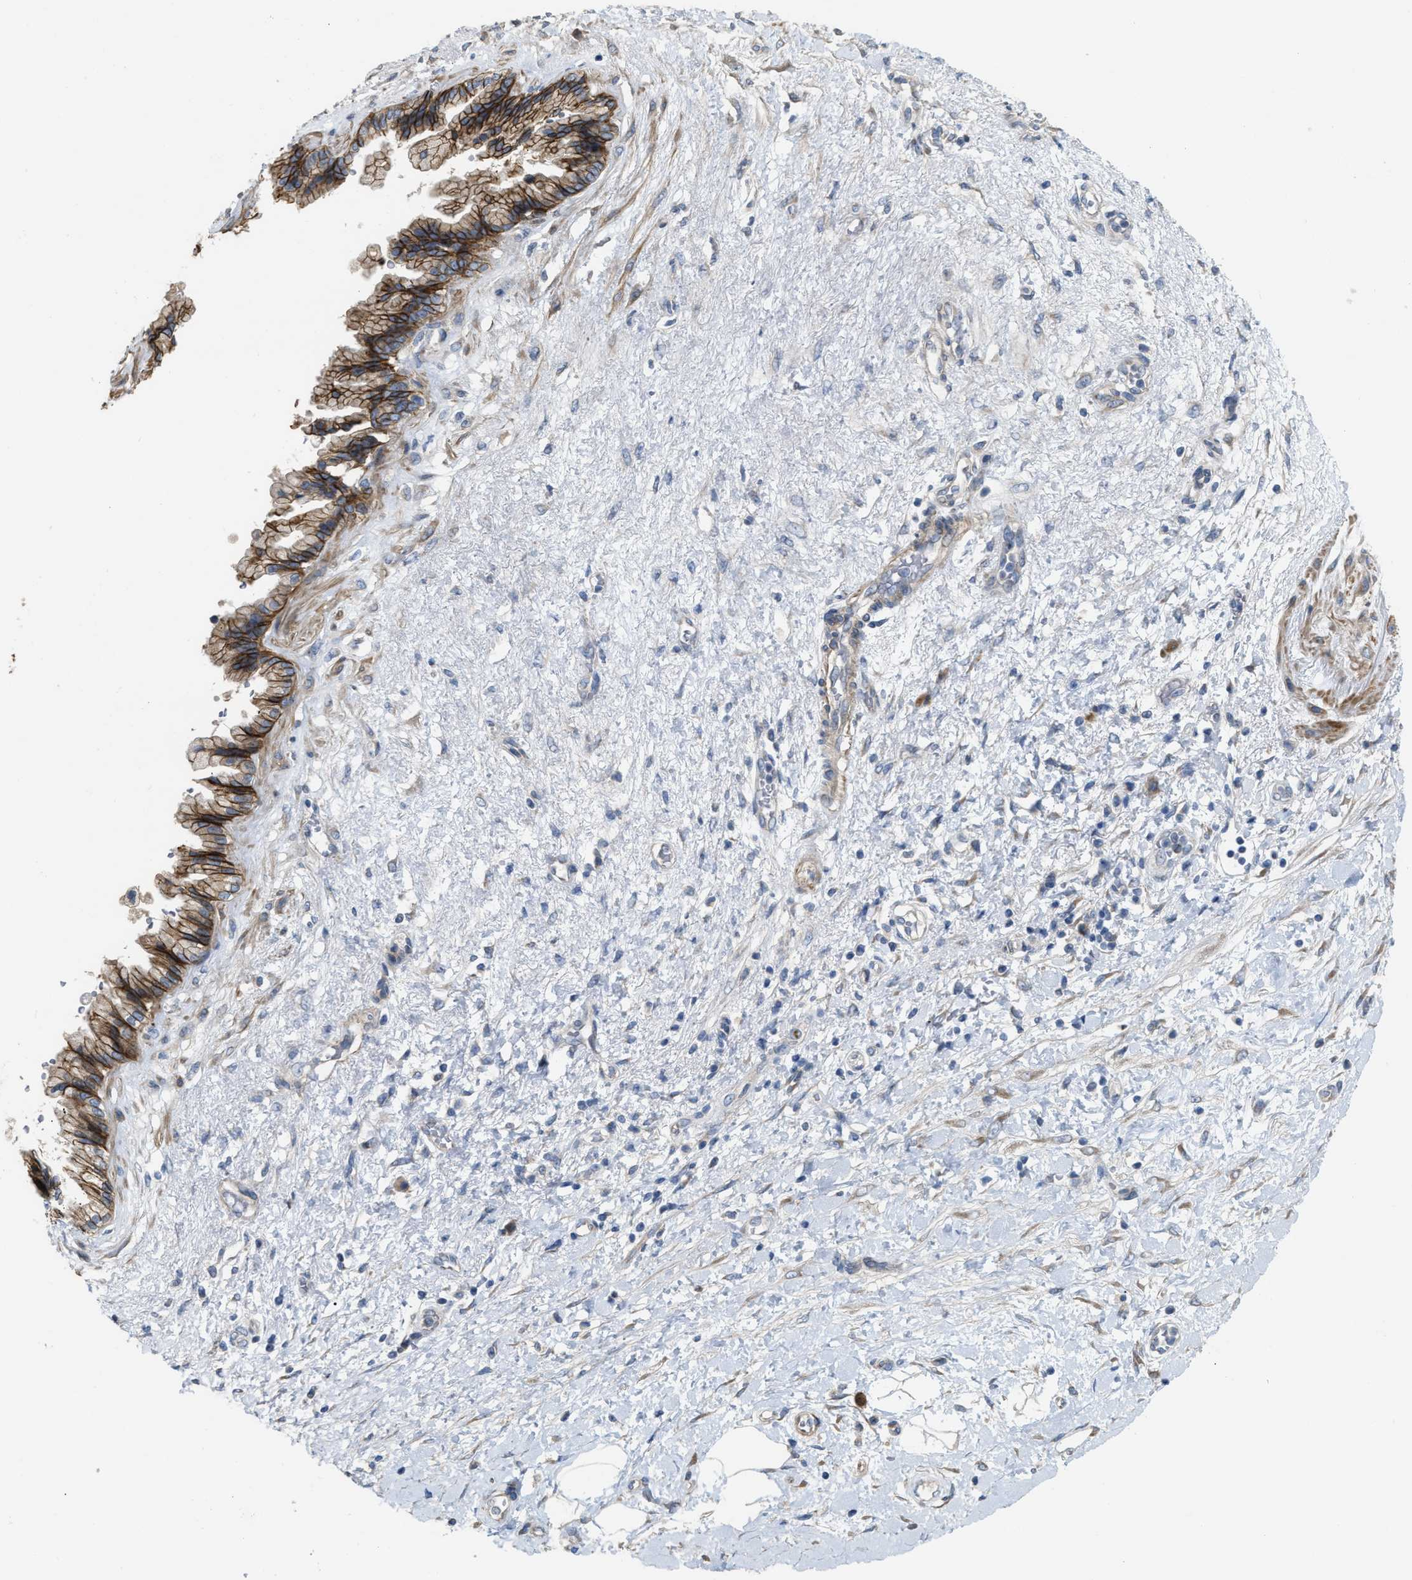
{"staining": {"intensity": "strong", "quantity": ">75%", "location": "cytoplasmic/membranous"}, "tissue": "pancreatic cancer", "cell_type": "Tumor cells", "image_type": "cancer", "snomed": [{"axis": "morphology", "description": "Adenocarcinoma, NOS"}, {"axis": "topography", "description": "Pancreas"}], "caption": "Protein staining of pancreatic cancer tissue shows strong cytoplasmic/membranous staining in about >75% of tumor cells.", "gene": "DHX58", "patient": {"sex": "female", "age": 60}}